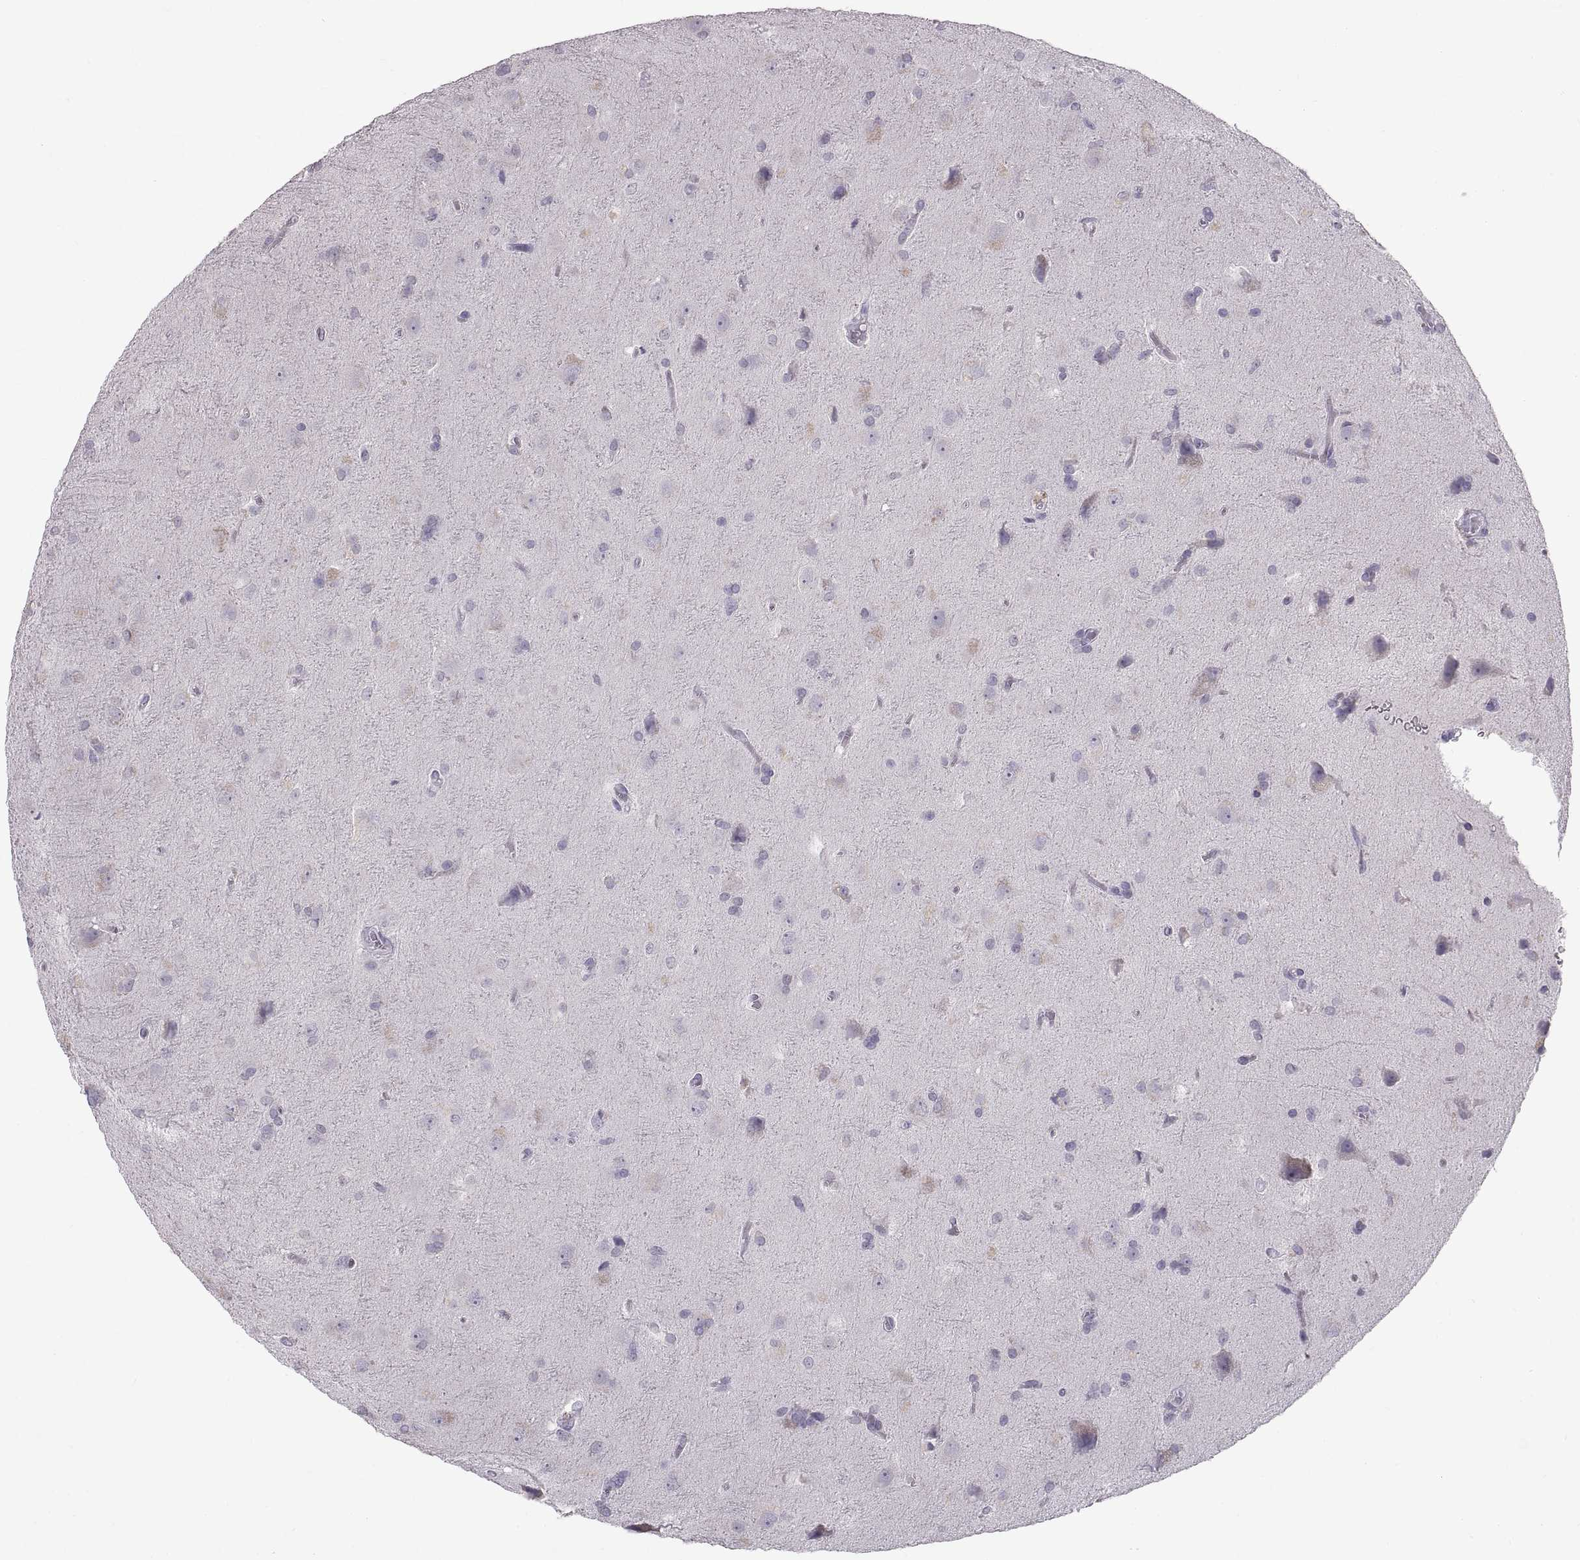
{"staining": {"intensity": "negative", "quantity": "none", "location": "none"}, "tissue": "glioma", "cell_type": "Tumor cells", "image_type": "cancer", "snomed": [{"axis": "morphology", "description": "Glioma, malignant, Low grade"}, {"axis": "topography", "description": "Brain"}], "caption": "Tumor cells are negative for brown protein staining in malignant glioma (low-grade). (DAB IHC with hematoxylin counter stain).", "gene": "WBP2NL", "patient": {"sex": "male", "age": 58}}